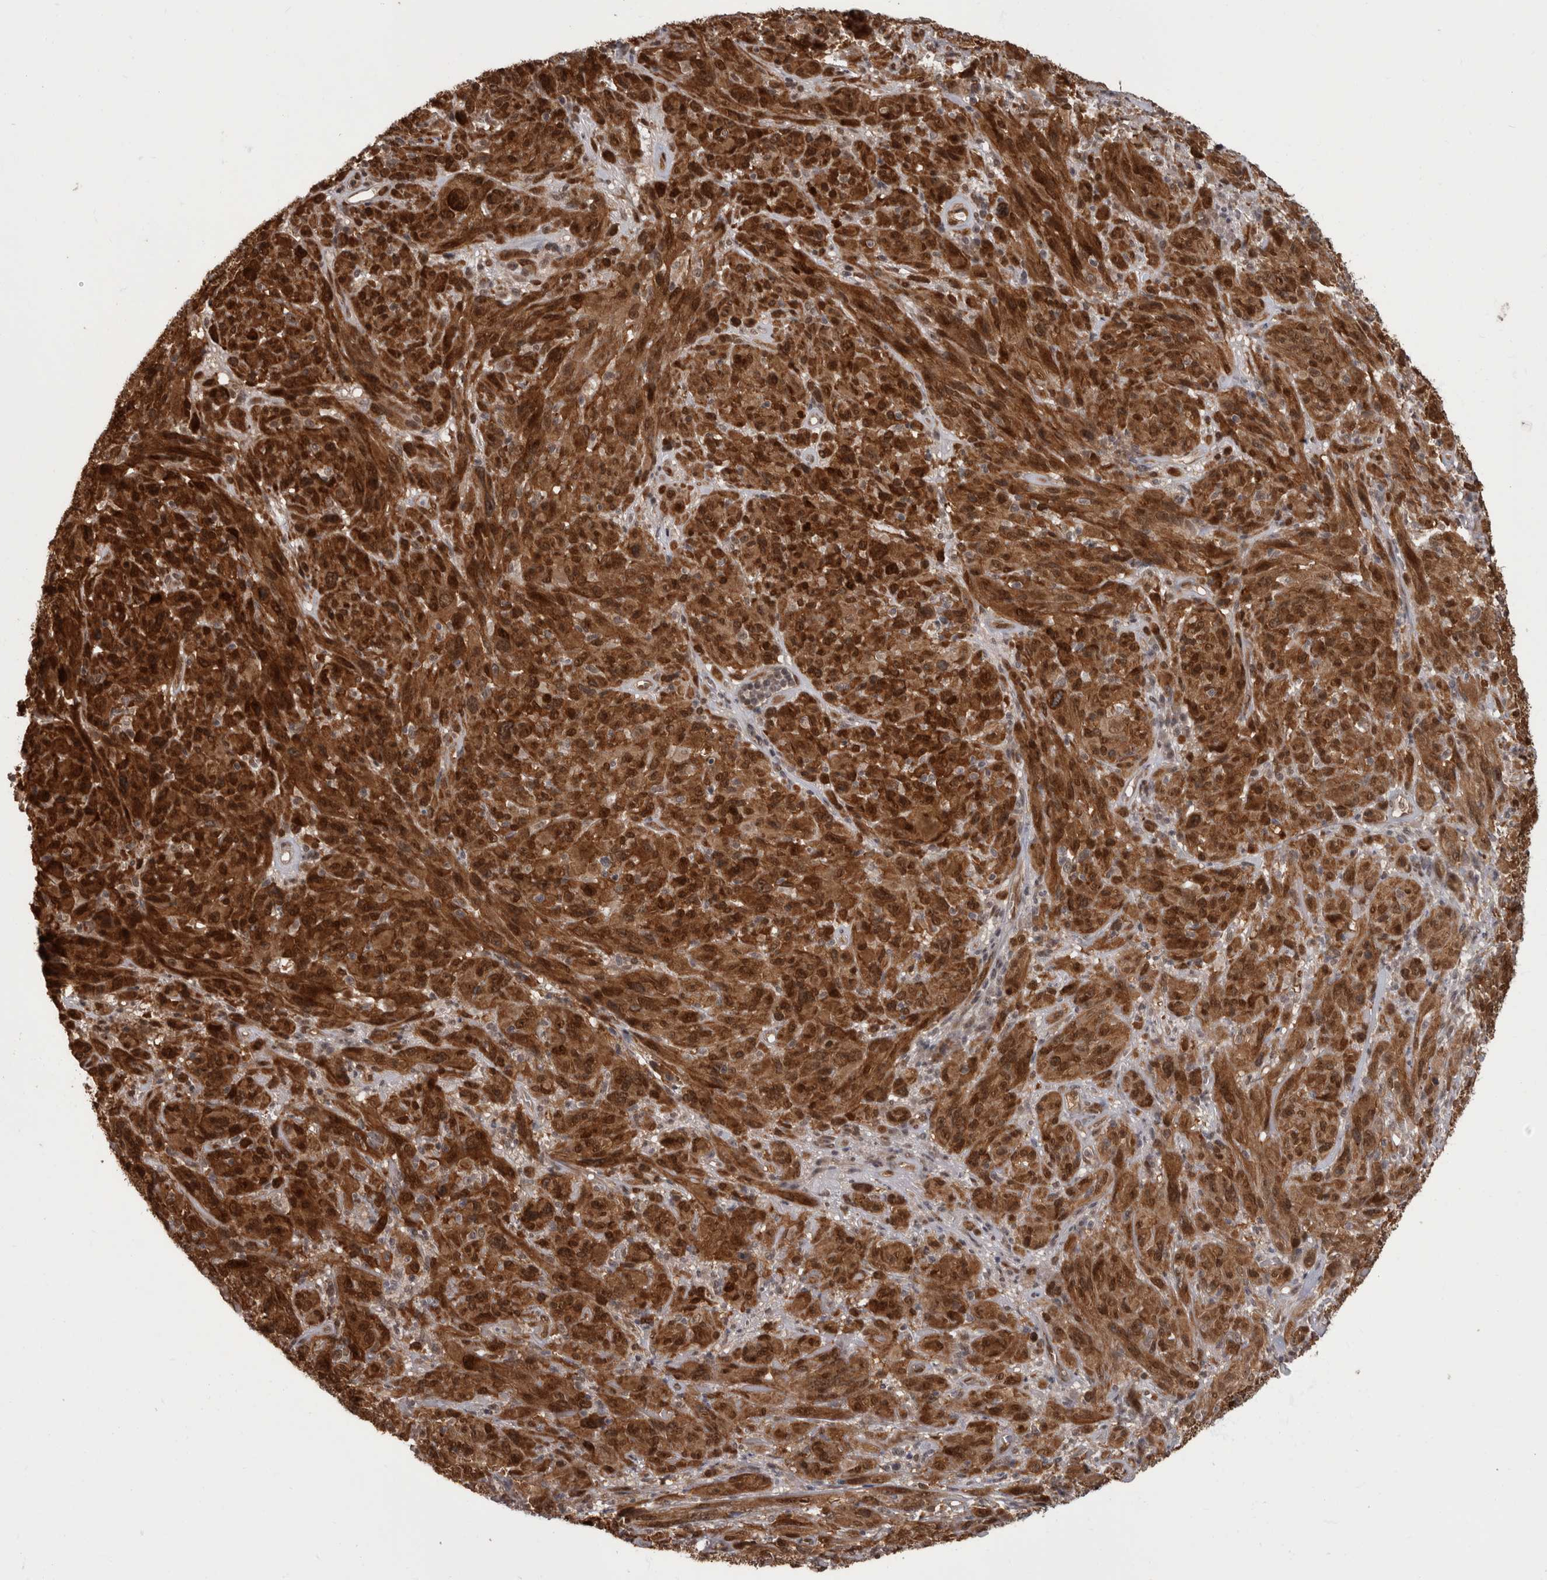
{"staining": {"intensity": "strong", "quantity": ">75%", "location": "cytoplasmic/membranous,nuclear"}, "tissue": "melanoma", "cell_type": "Tumor cells", "image_type": "cancer", "snomed": [{"axis": "morphology", "description": "Malignant melanoma, NOS"}, {"axis": "topography", "description": "Skin of head"}], "caption": "A high amount of strong cytoplasmic/membranous and nuclear positivity is seen in about >75% of tumor cells in melanoma tissue.", "gene": "AKT3", "patient": {"sex": "male", "age": 96}}